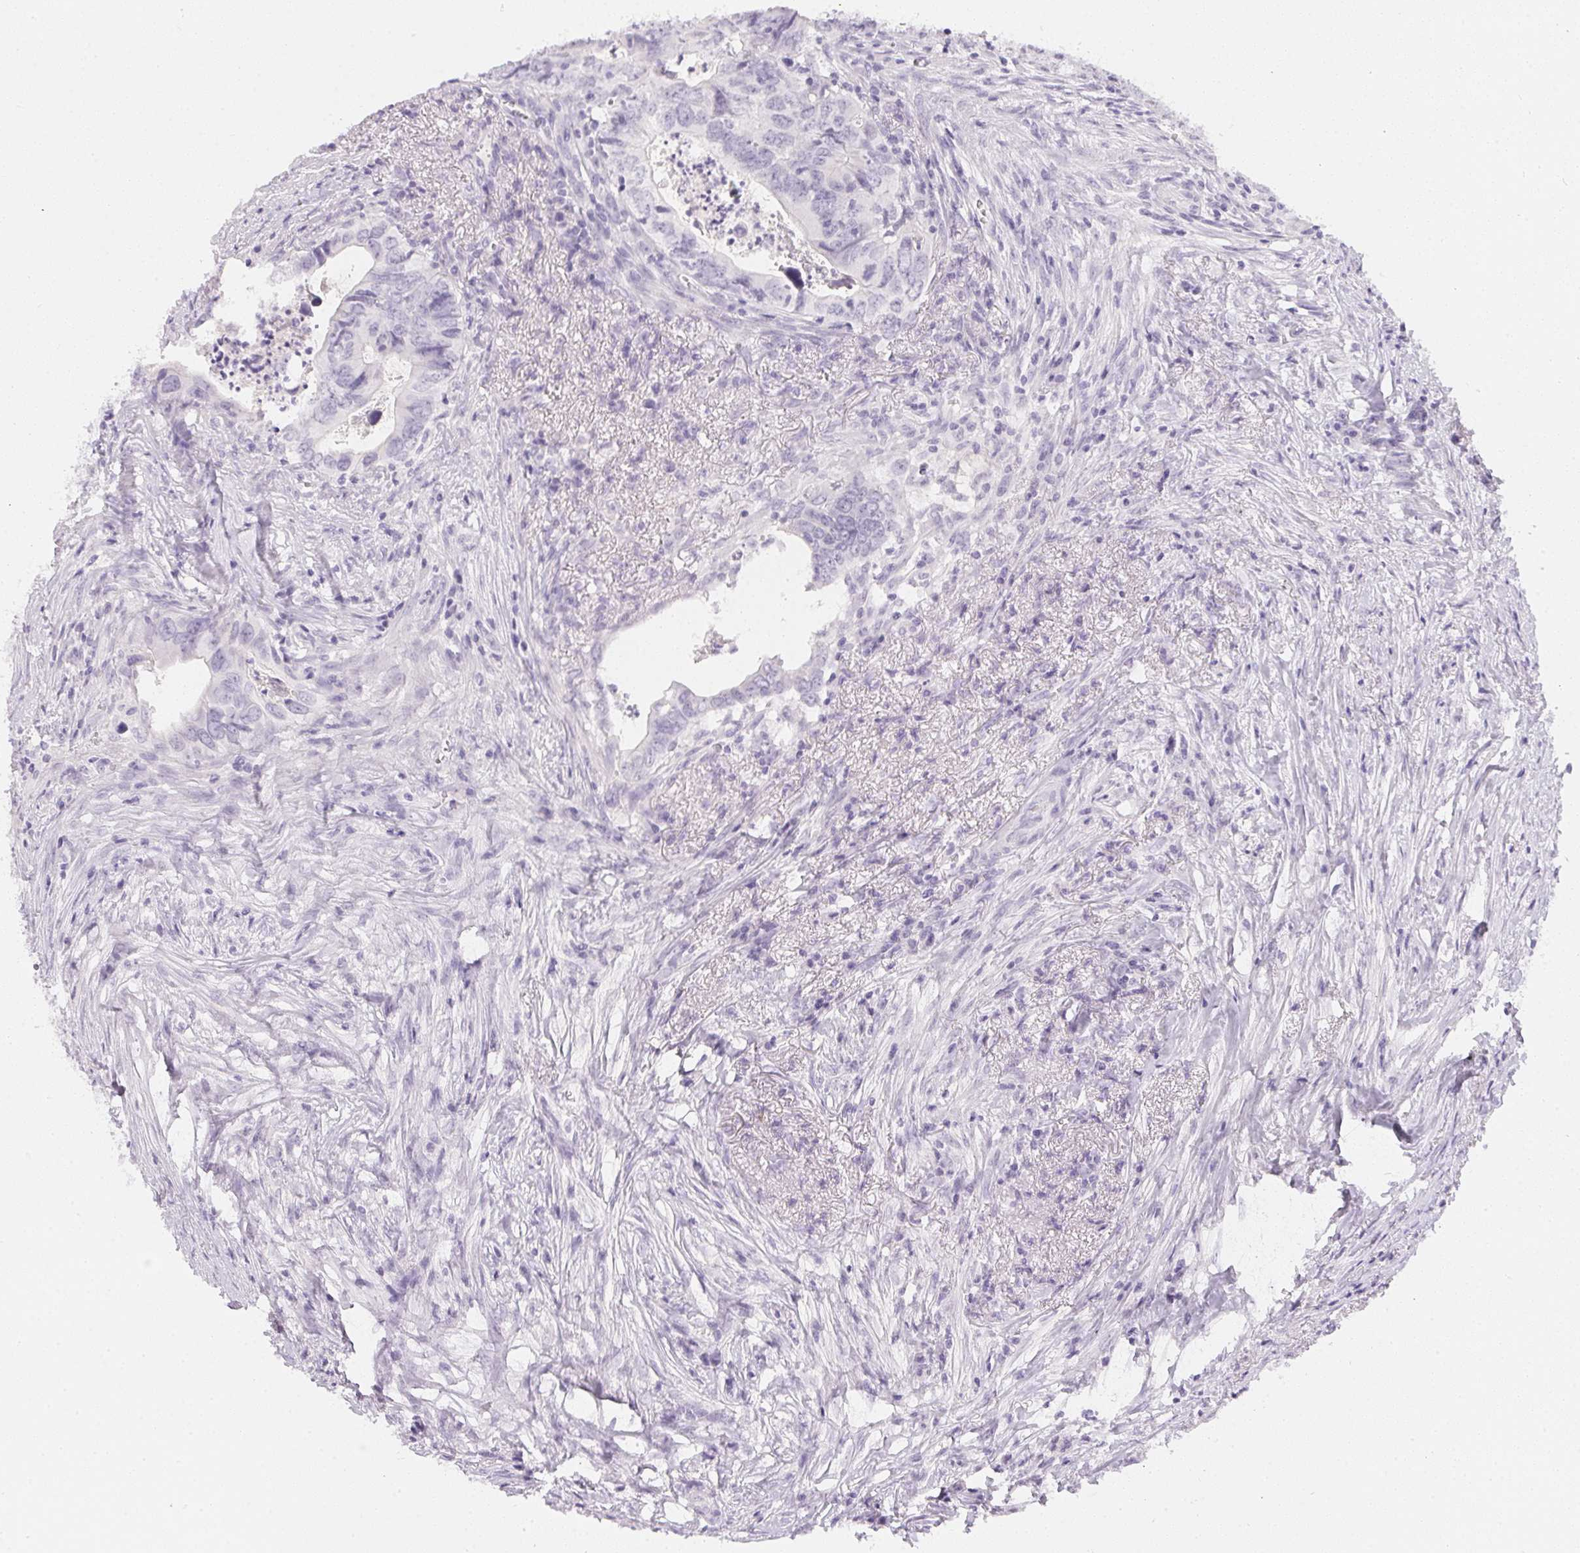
{"staining": {"intensity": "negative", "quantity": "none", "location": "none"}, "tissue": "colorectal cancer", "cell_type": "Tumor cells", "image_type": "cancer", "snomed": [{"axis": "morphology", "description": "Adenocarcinoma, NOS"}, {"axis": "topography", "description": "Colon"}], "caption": "An image of human colorectal cancer is negative for staining in tumor cells.", "gene": "PPY", "patient": {"sex": "female", "age": 82}}